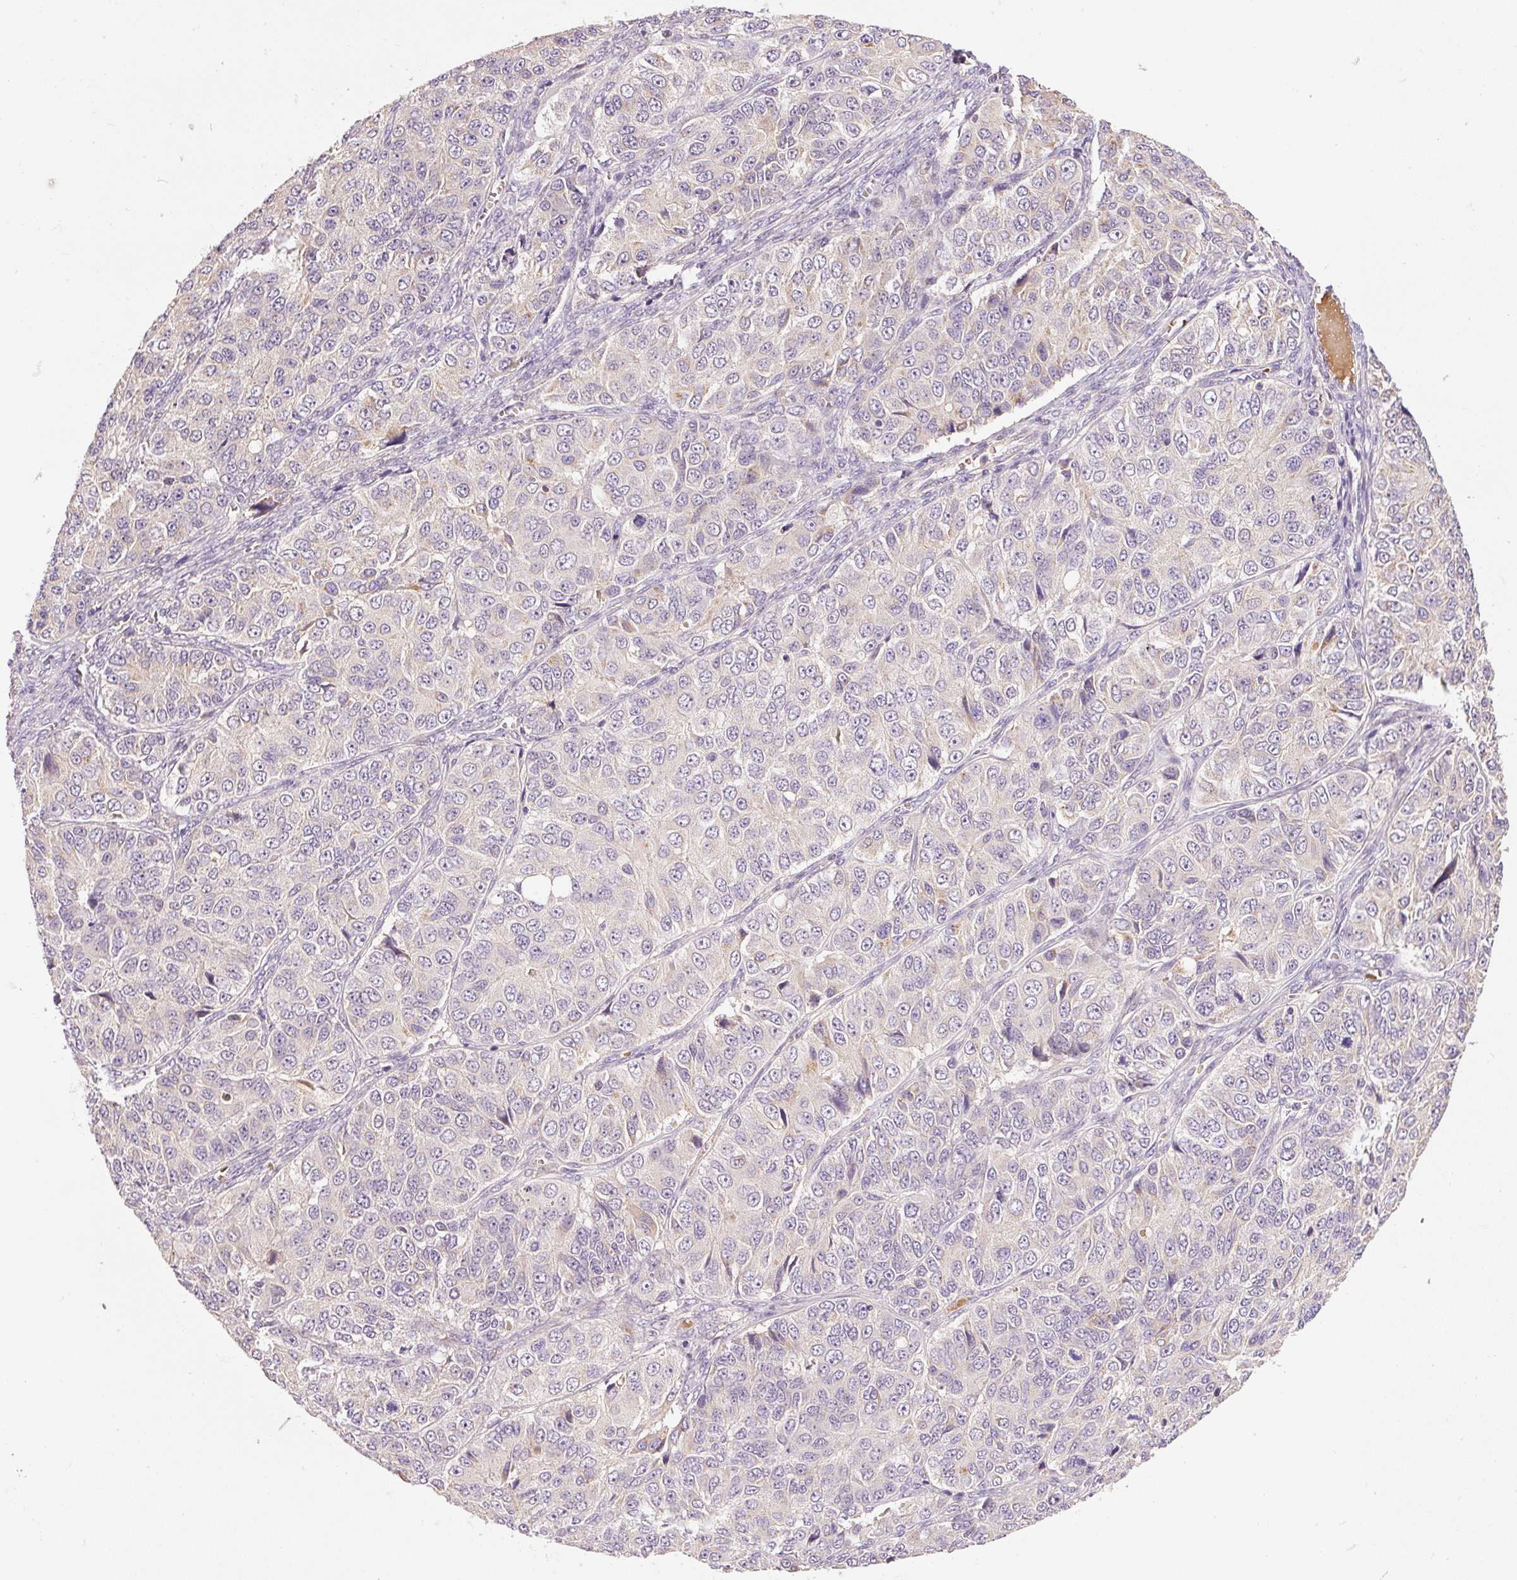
{"staining": {"intensity": "weak", "quantity": "<25%", "location": "cytoplasmic/membranous"}, "tissue": "ovarian cancer", "cell_type": "Tumor cells", "image_type": "cancer", "snomed": [{"axis": "morphology", "description": "Carcinoma, endometroid"}, {"axis": "topography", "description": "Ovary"}], "caption": "Immunohistochemistry (IHC) image of neoplastic tissue: endometroid carcinoma (ovarian) stained with DAB (3,3'-diaminobenzidine) exhibits no significant protein positivity in tumor cells.", "gene": "CMTM8", "patient": {"sex": "female", "age": 51}}